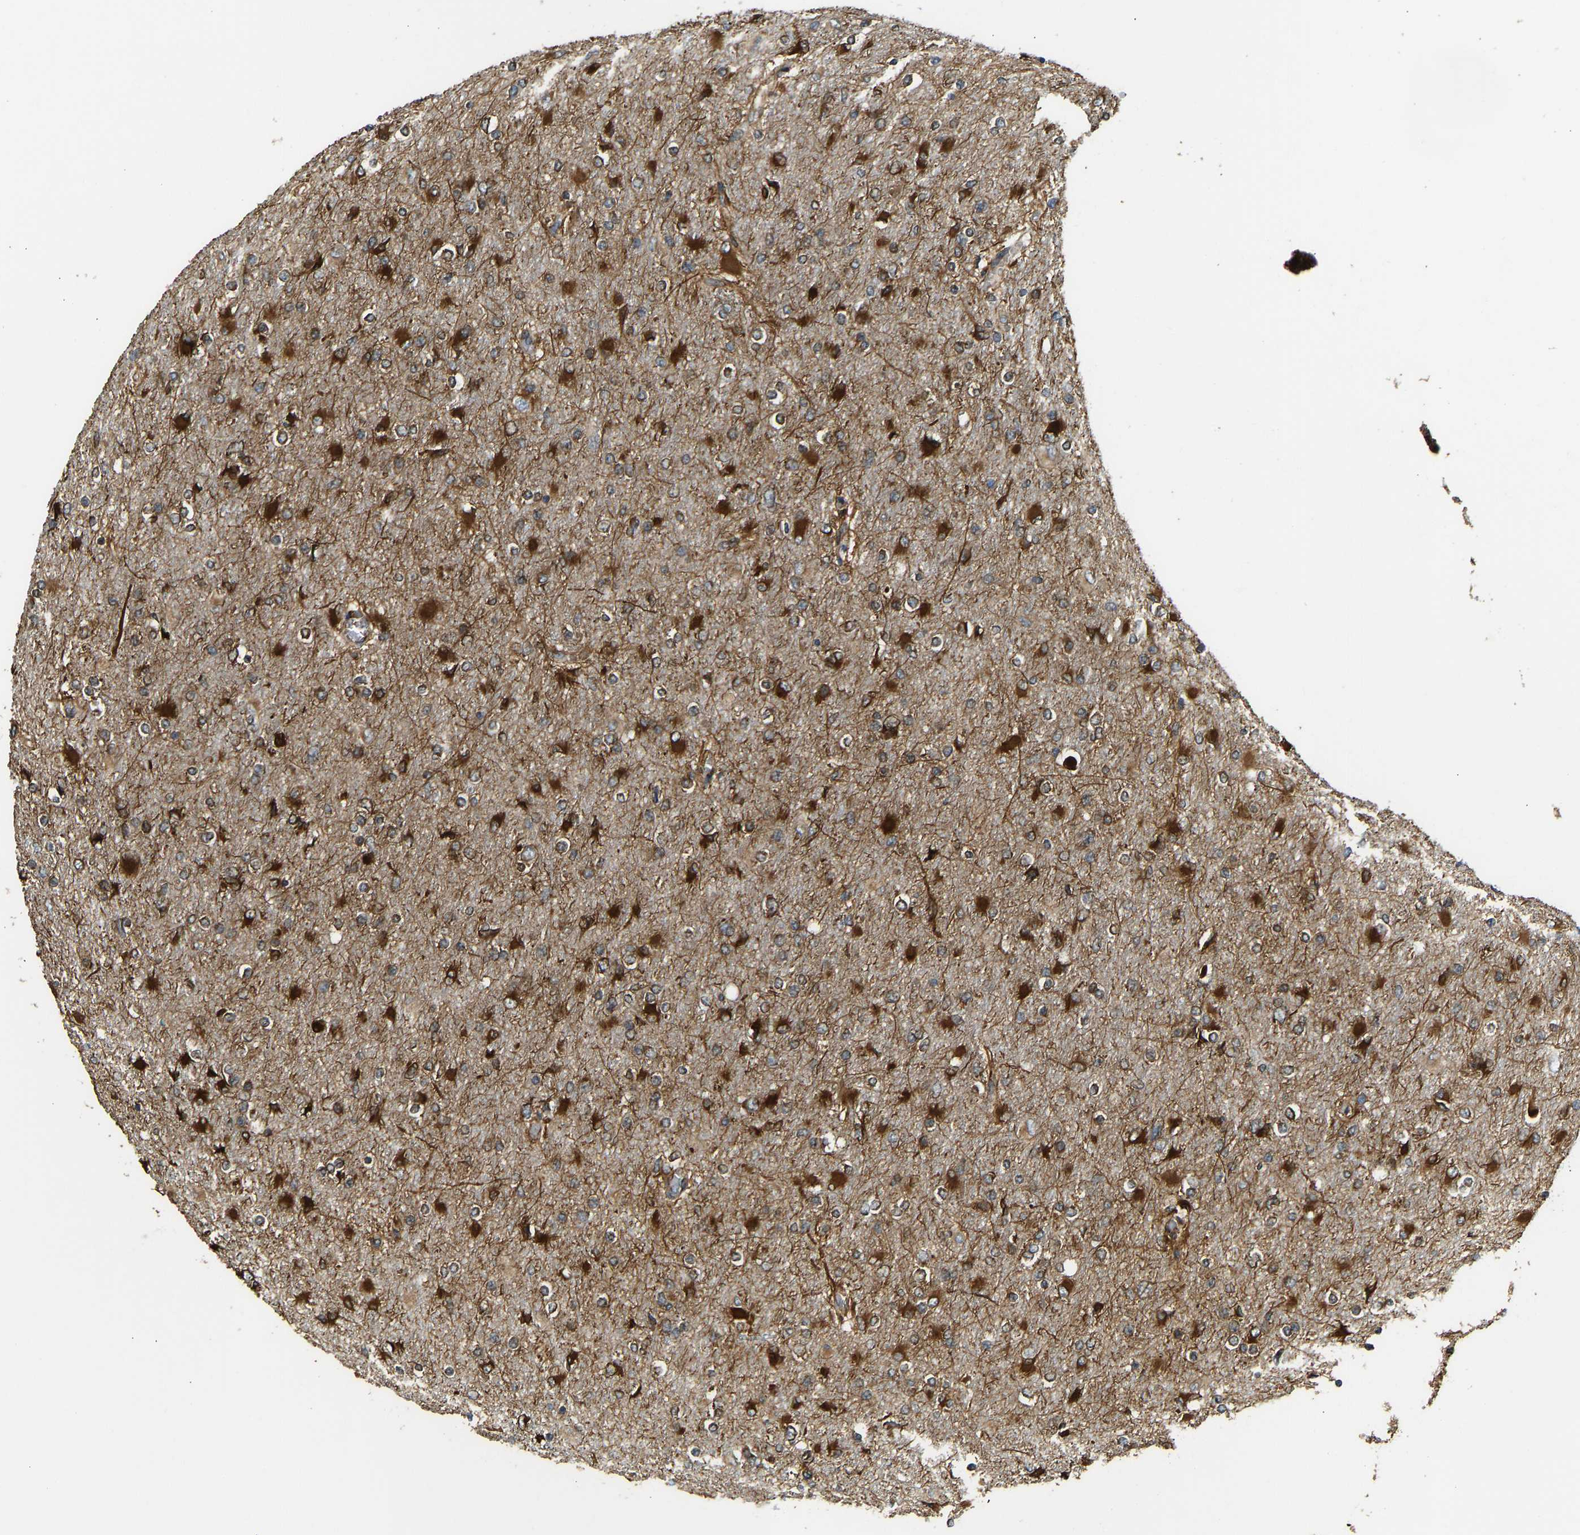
{"staining": {"intensity": "strong", "quantity": ">75%", "location": "cytoplasmic/membranous"}, "tissue": "glioma", "cell_type": "Tumor cells", "image_type": "cancer", "snomed": [{"axis": "morphology", "description": "Glioma, malignant, High grade"}, {"axis": "topography", "description": "Cerebral cortex"}], "caption": "Human high-grade glioma (malignant) stained for a protein (brown) displays strong cytoplasmic/membranous positive expression in approximately >75% of tumor cells.", "gene": "BEX3", "patient": {"sex": "female", "age": 36}}